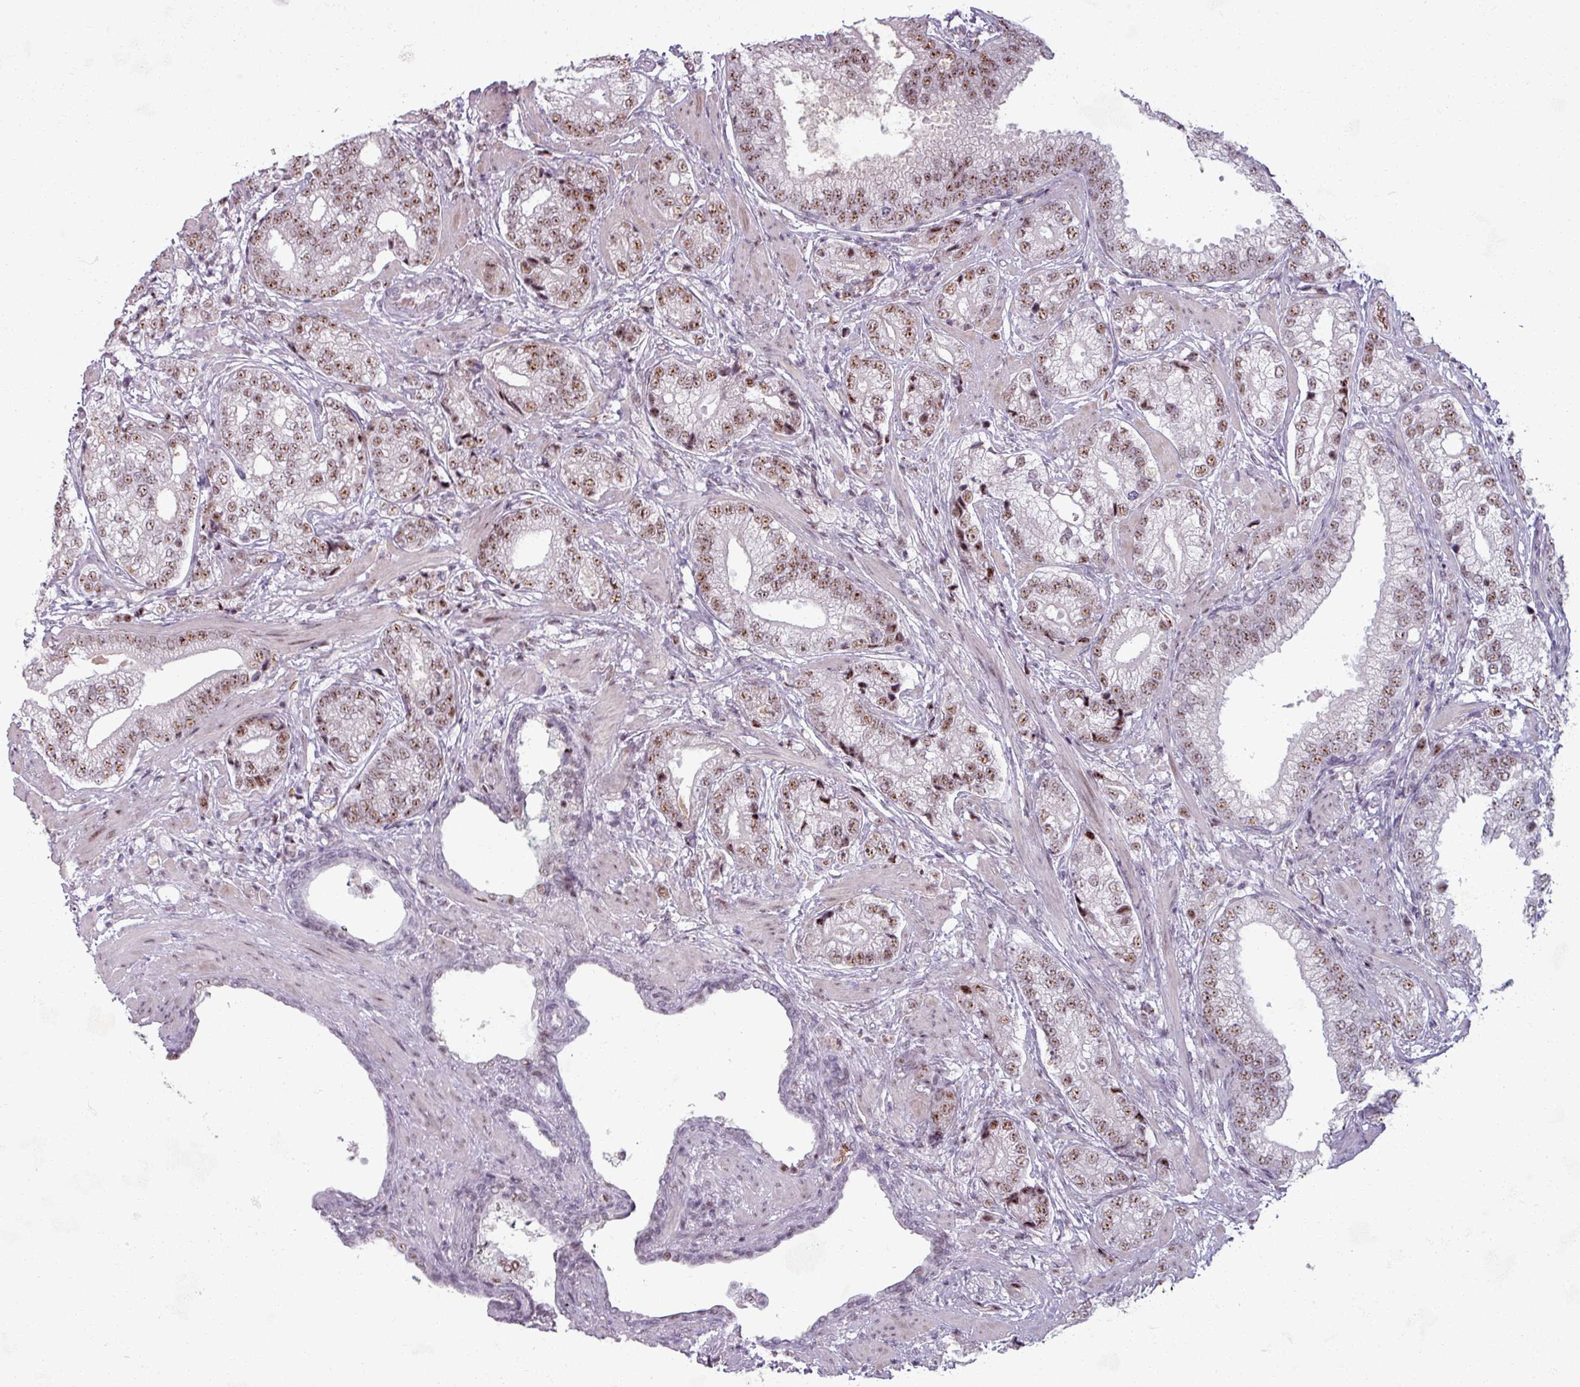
{"staining": {"intensity": "moderate", "quantity": ">75%", "location": "nuclear"}, "tissue": "prostate cancer", "cell_type": "Tumor cells", "image_type": "cancer", "snomed": [{"axis": "morphology", "description": "Adenocarcinoma, High grade"}, {"axis": "topography", "description": "Prostate"}], "caption": "This micrograph exhibits prostate cancer (high-grade adenocarcinoma) stained with immunohistochemistry (IHC) to label a protein in brown. The nuclear of tumor cells show moderate positivity for the protein. Nuclei are counter-stained blue.", "gene": "NCOR1", "patient": {"sex": "male", "age": 75}}